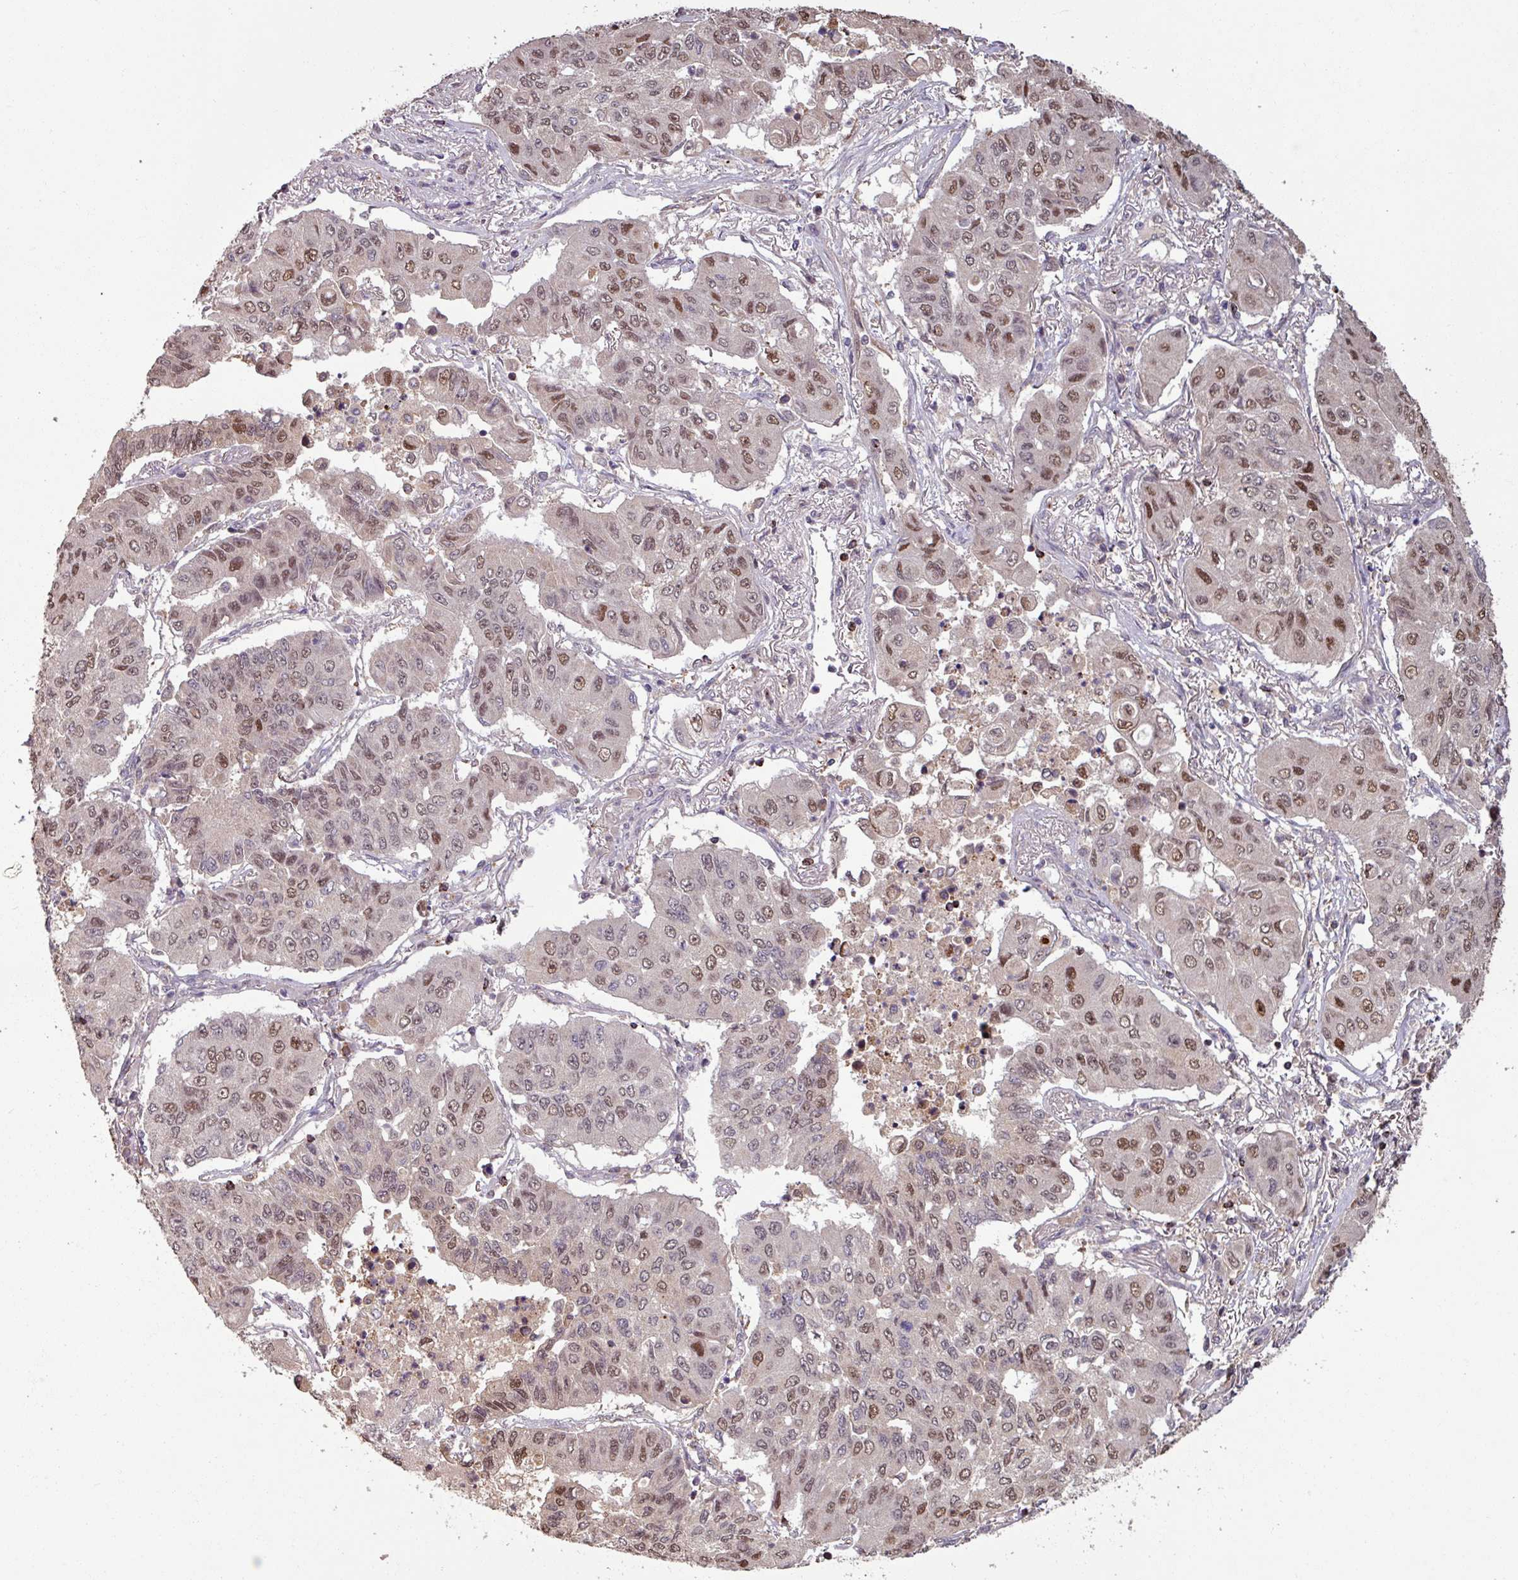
{"staining": {"intensity": "moderate", "quantity": ">75%", "location": "nuclear"}, "tissue": "lung cancer", "cell_type": "Tumor cells", "image_type": "cancer", "snomed": [{"axis": "morphology", "description": "Squamous cell carcinoma, NOS"}, {"axis": "topography", "description": "Lung"}], "caption": "Lung cancer (squamous cell carcinoma) was stained to show a protein in brown. There is medium levels of moderate nuclear expression in approximately >75% of tumor cells.", "gene": "OR6B1", "patient": {"sex": "male", "age": 74}}